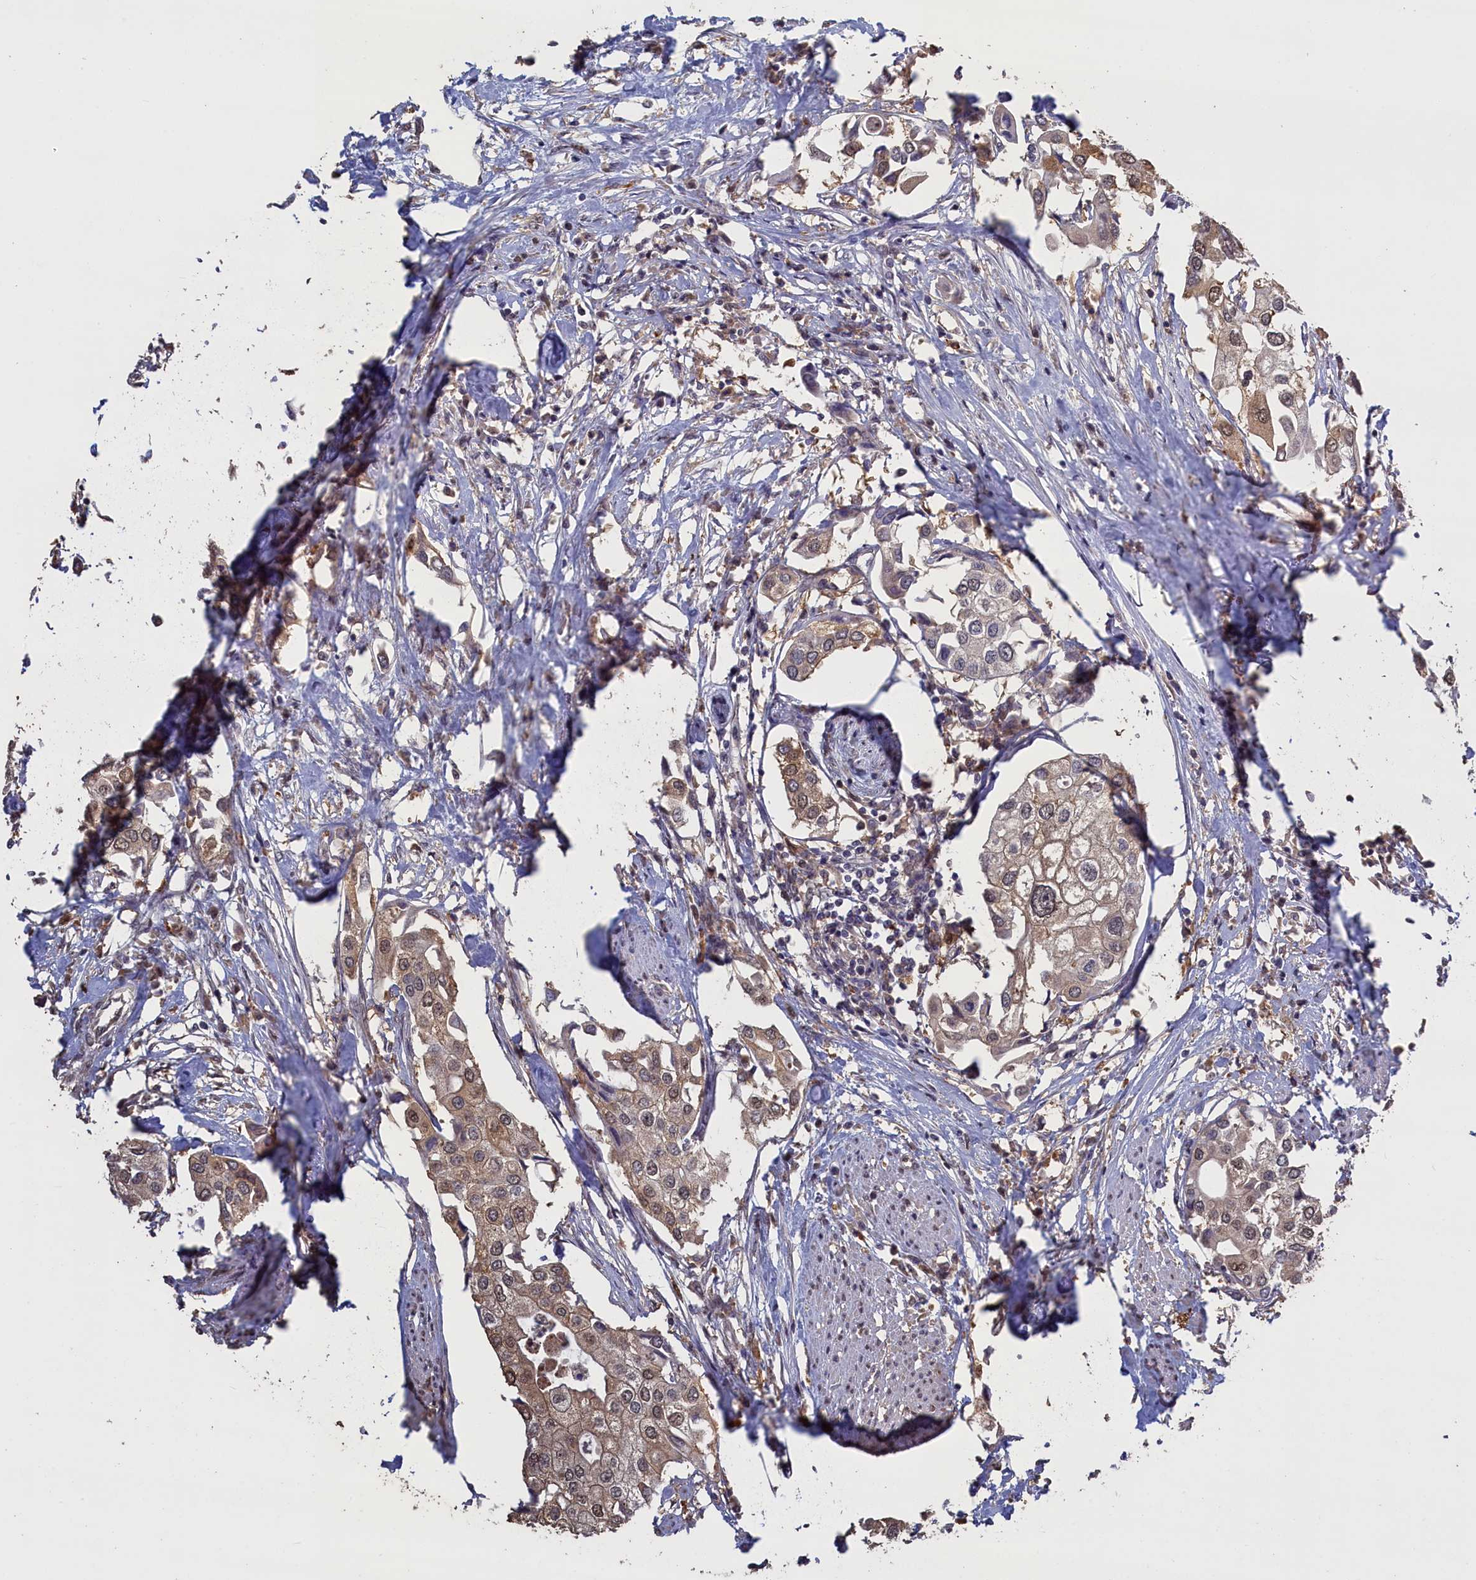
{"staining": {"intensity": "weak", "quantity": ">75%", "location": "cytoplasmic/membranous,nuclear"}, "tissue": "urothelial cancer", "cell_type": "Tumor cells", "image_type": "cancer", "snomed": [{"axis": "morphology", "description": "Urothelial carcinoma, High grade"}, {"axis": "topography", "description": "Urinary bladder"}], "caption": "Protein expression analysis of high-grade urothelial carcinoma exhibits weak cytoplasmic/membranous and nuclear staining in approximately >75% of tumor cells.", "gene": "UCHL3", "patient": {"sex": "male", "age": 64}}